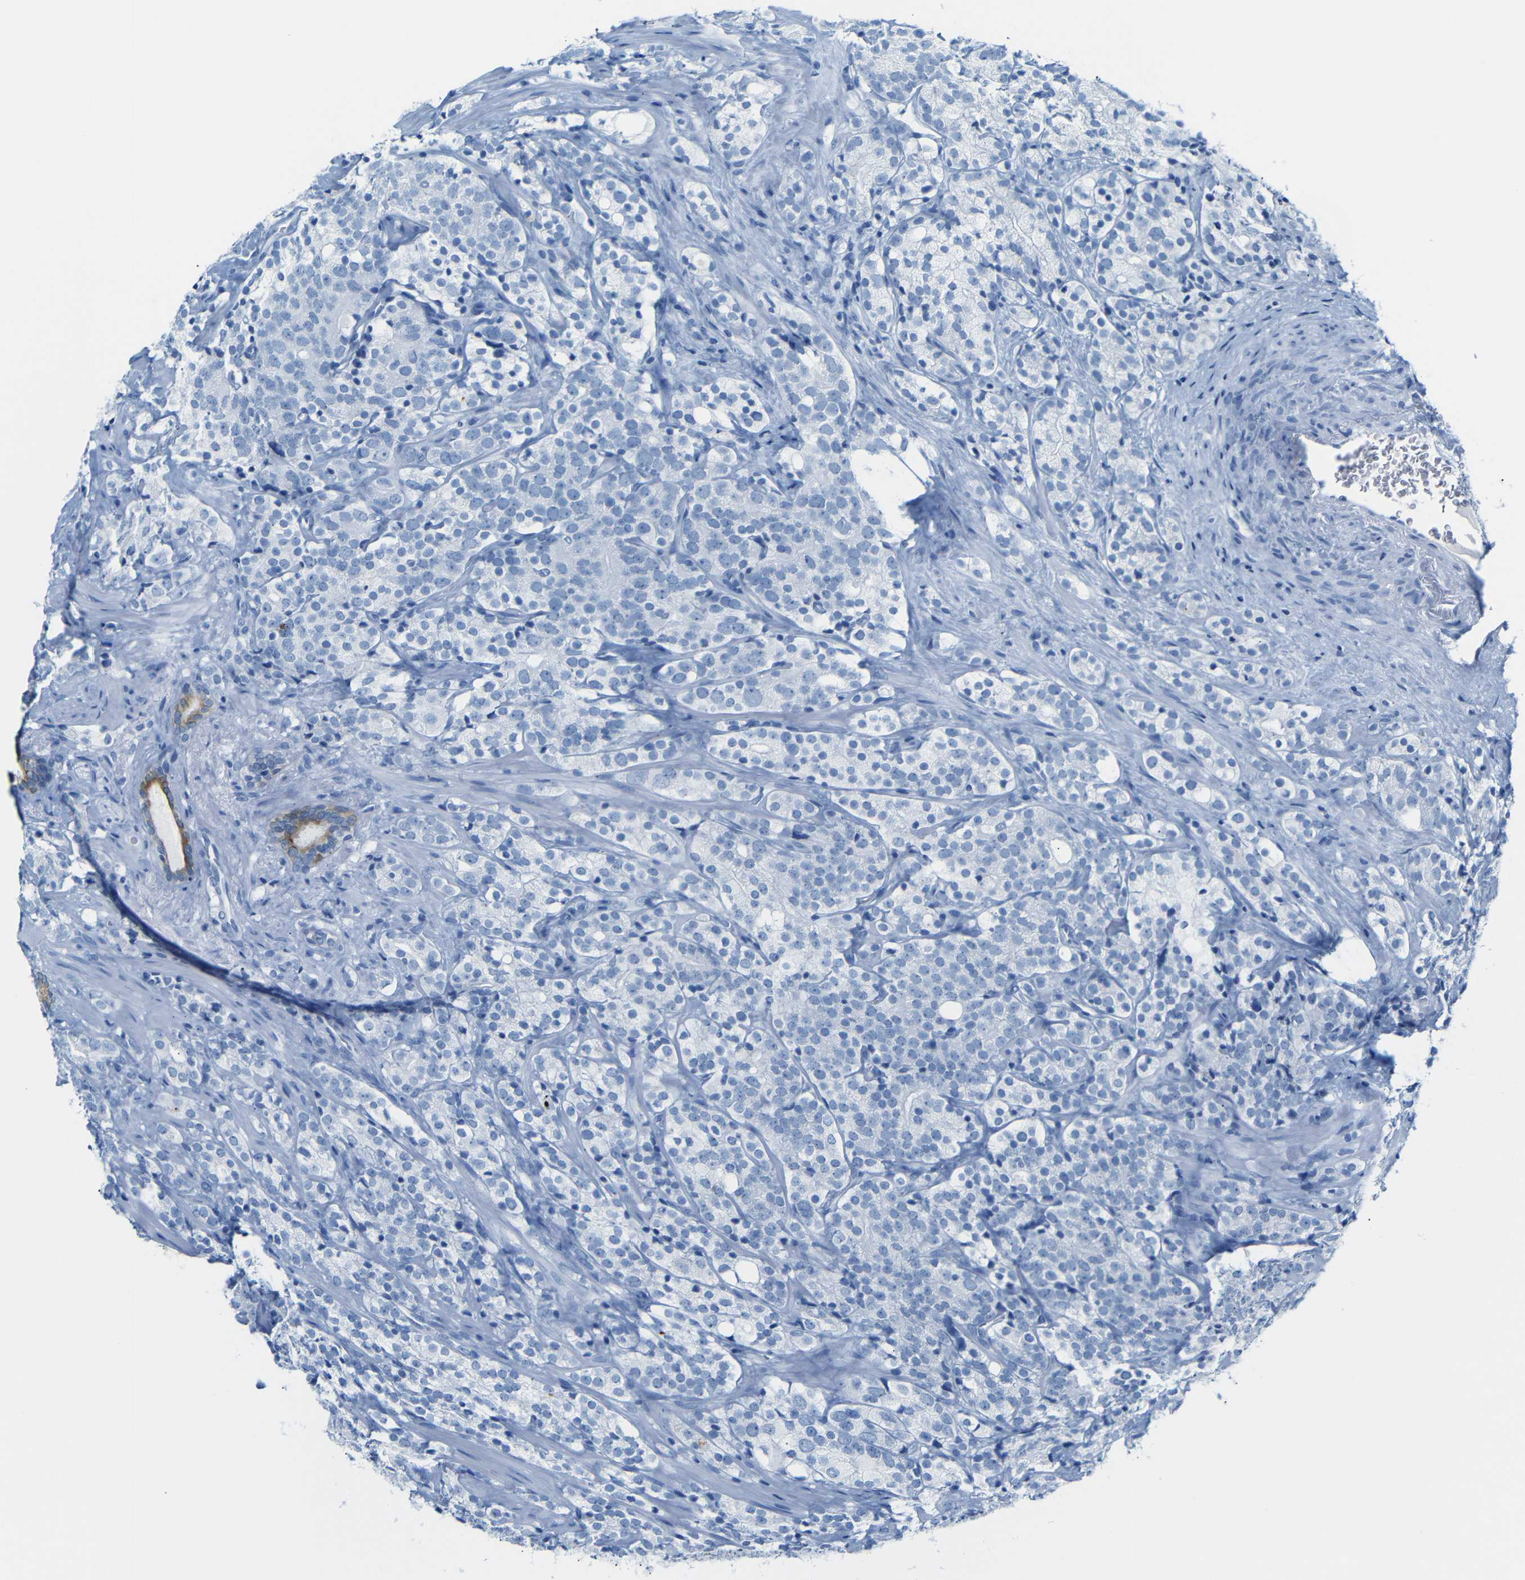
{"staining": {"intensity": "negative", "quantity": "none", "location": "none"}, "tissue": "prostate cancer", "cell_type": "Tumor cells", "image_type": "cancer", "snomed": [{"axis": "morphology", "description": "Adenocarcinoma, High grade"}, {"axis": "topography", "description": "Prostate"}], "caption": "This is an IHC histopathology image of human prostate cancer. There is no expression in tumor cells.", "gene": "DYNAP", "patient": {"sex": "male", "age": 71}}